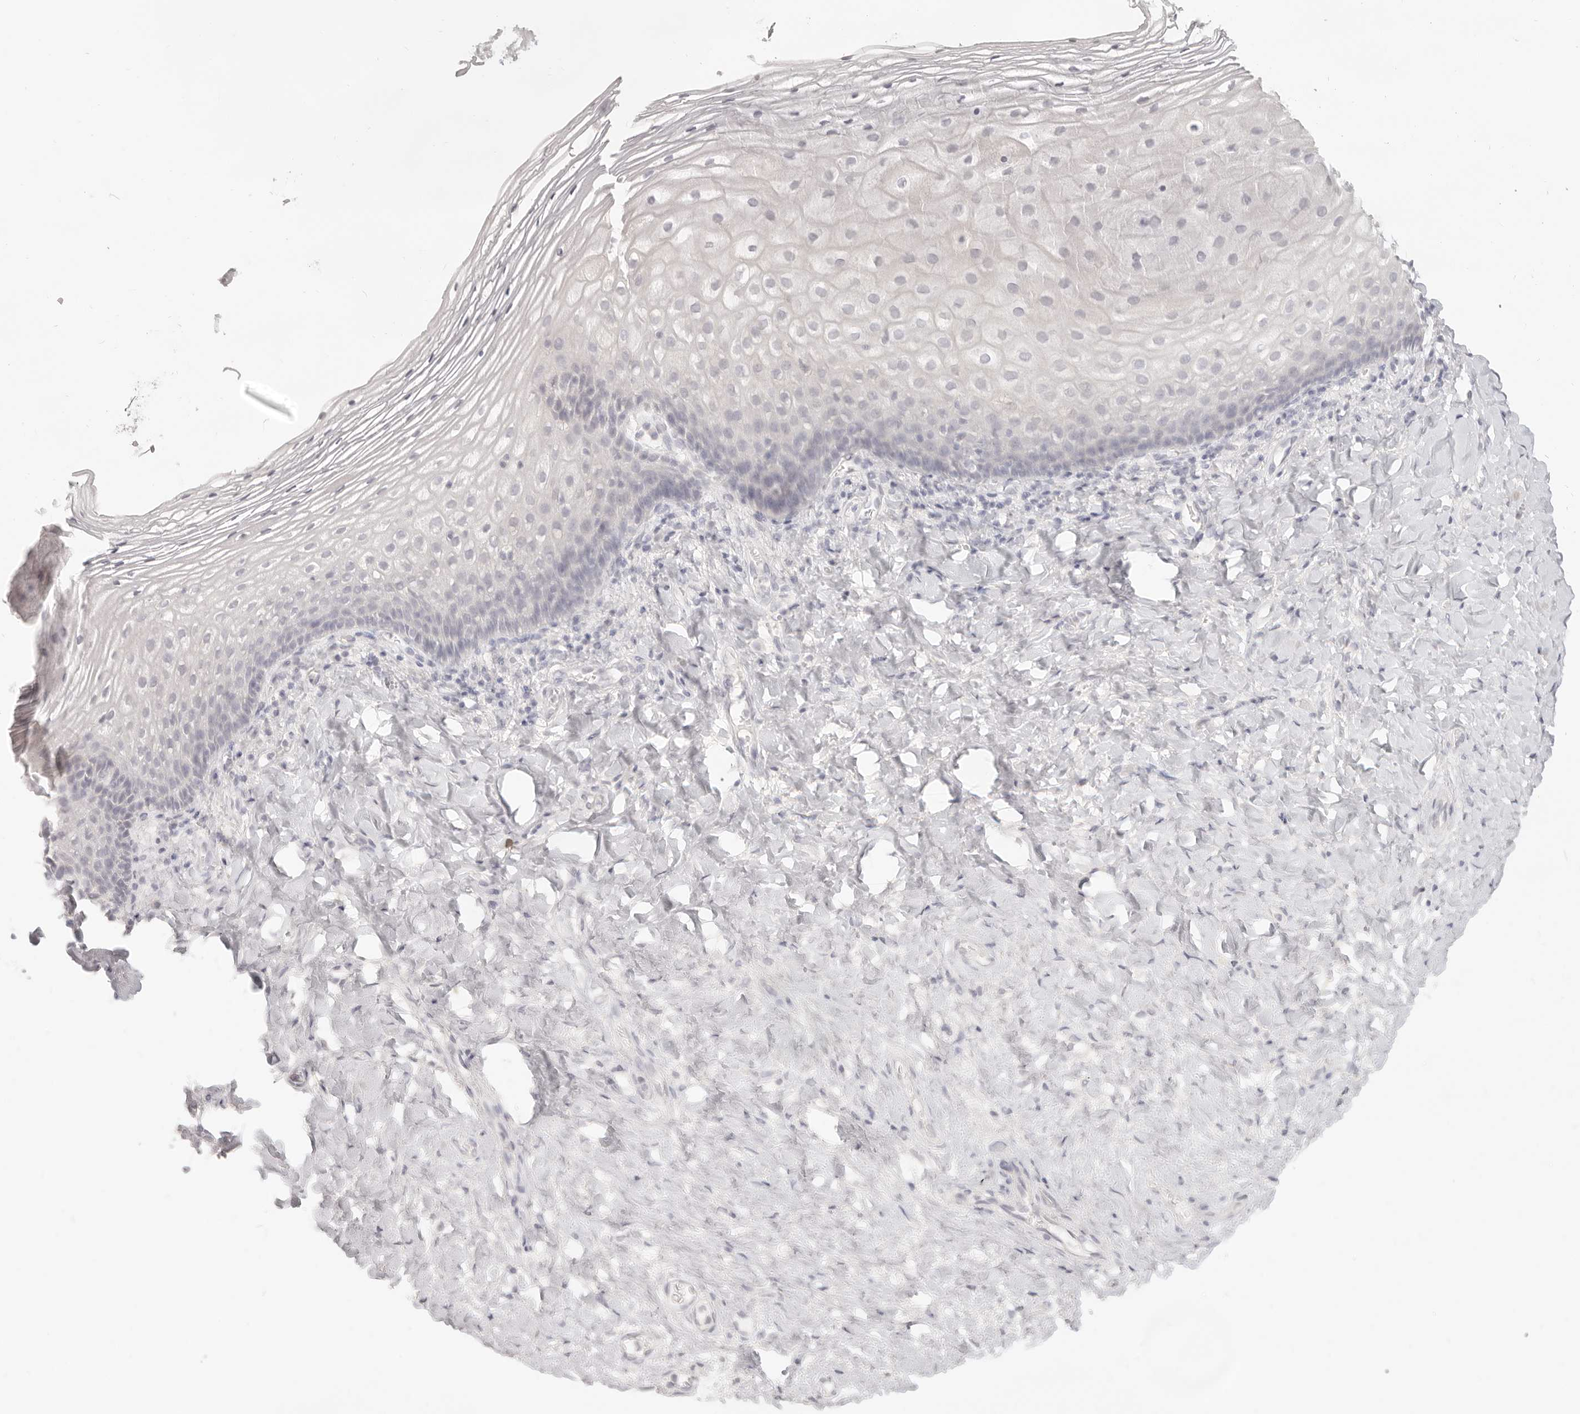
{"staining": {"intensity": "negative", "quantity": "none", "location": "none"}, "tissue": "vagina", "cell_type": "Squamous epithelial cells", "image_type": "normal", "snomed": [{"axis": "morphology", "description": "Normal tissue, NOS"}, {"axis": "topography", "description": "Vagina"}], "caption": "The photomicrograph reveals no significant expression in squamous epithelial cells of vagina.", "gene": "EPCAM", "patient": {"sex": "female", "age": 60}}